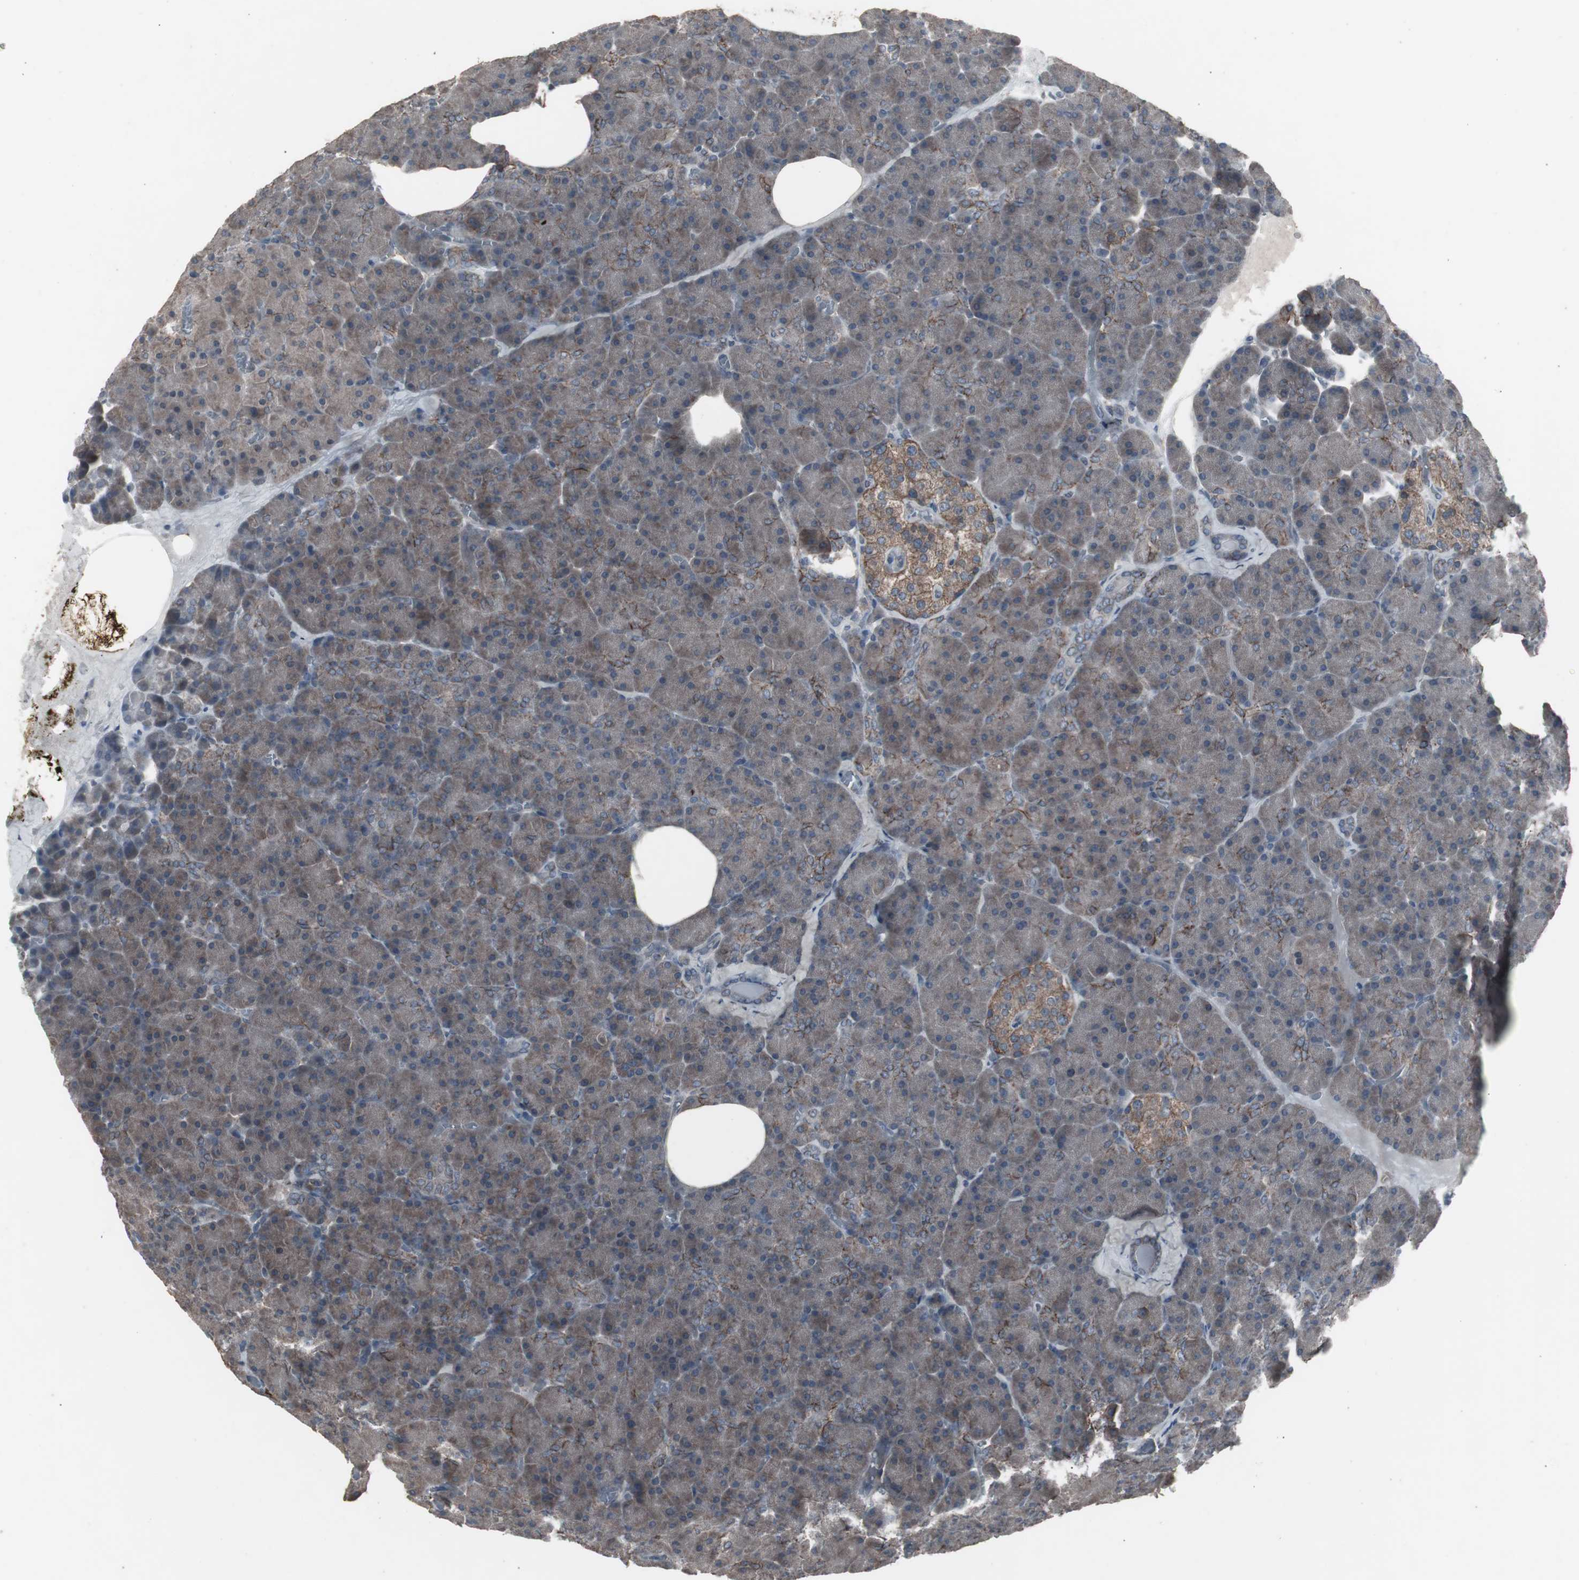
{"staining": {"intensity": "weak", "quantity": "<25%", "location": "cytoplasmic/membranous"}, "tissue": "pancreas", "cell_type": "Exocrine glandular cells", "image_type": "normal", "snomed": [{"axis": "morphology", "description": "Normal tissue, NOS"}, {"axis": "topography", "description": "Pancreas"}], "caption": "This is an immunohistochemistry (IHC) image of normal pancreas. There is no expression in exocrine glandular cells.", "gene": "SSTR2", "patient": {"sex": "female", "age": 35}}